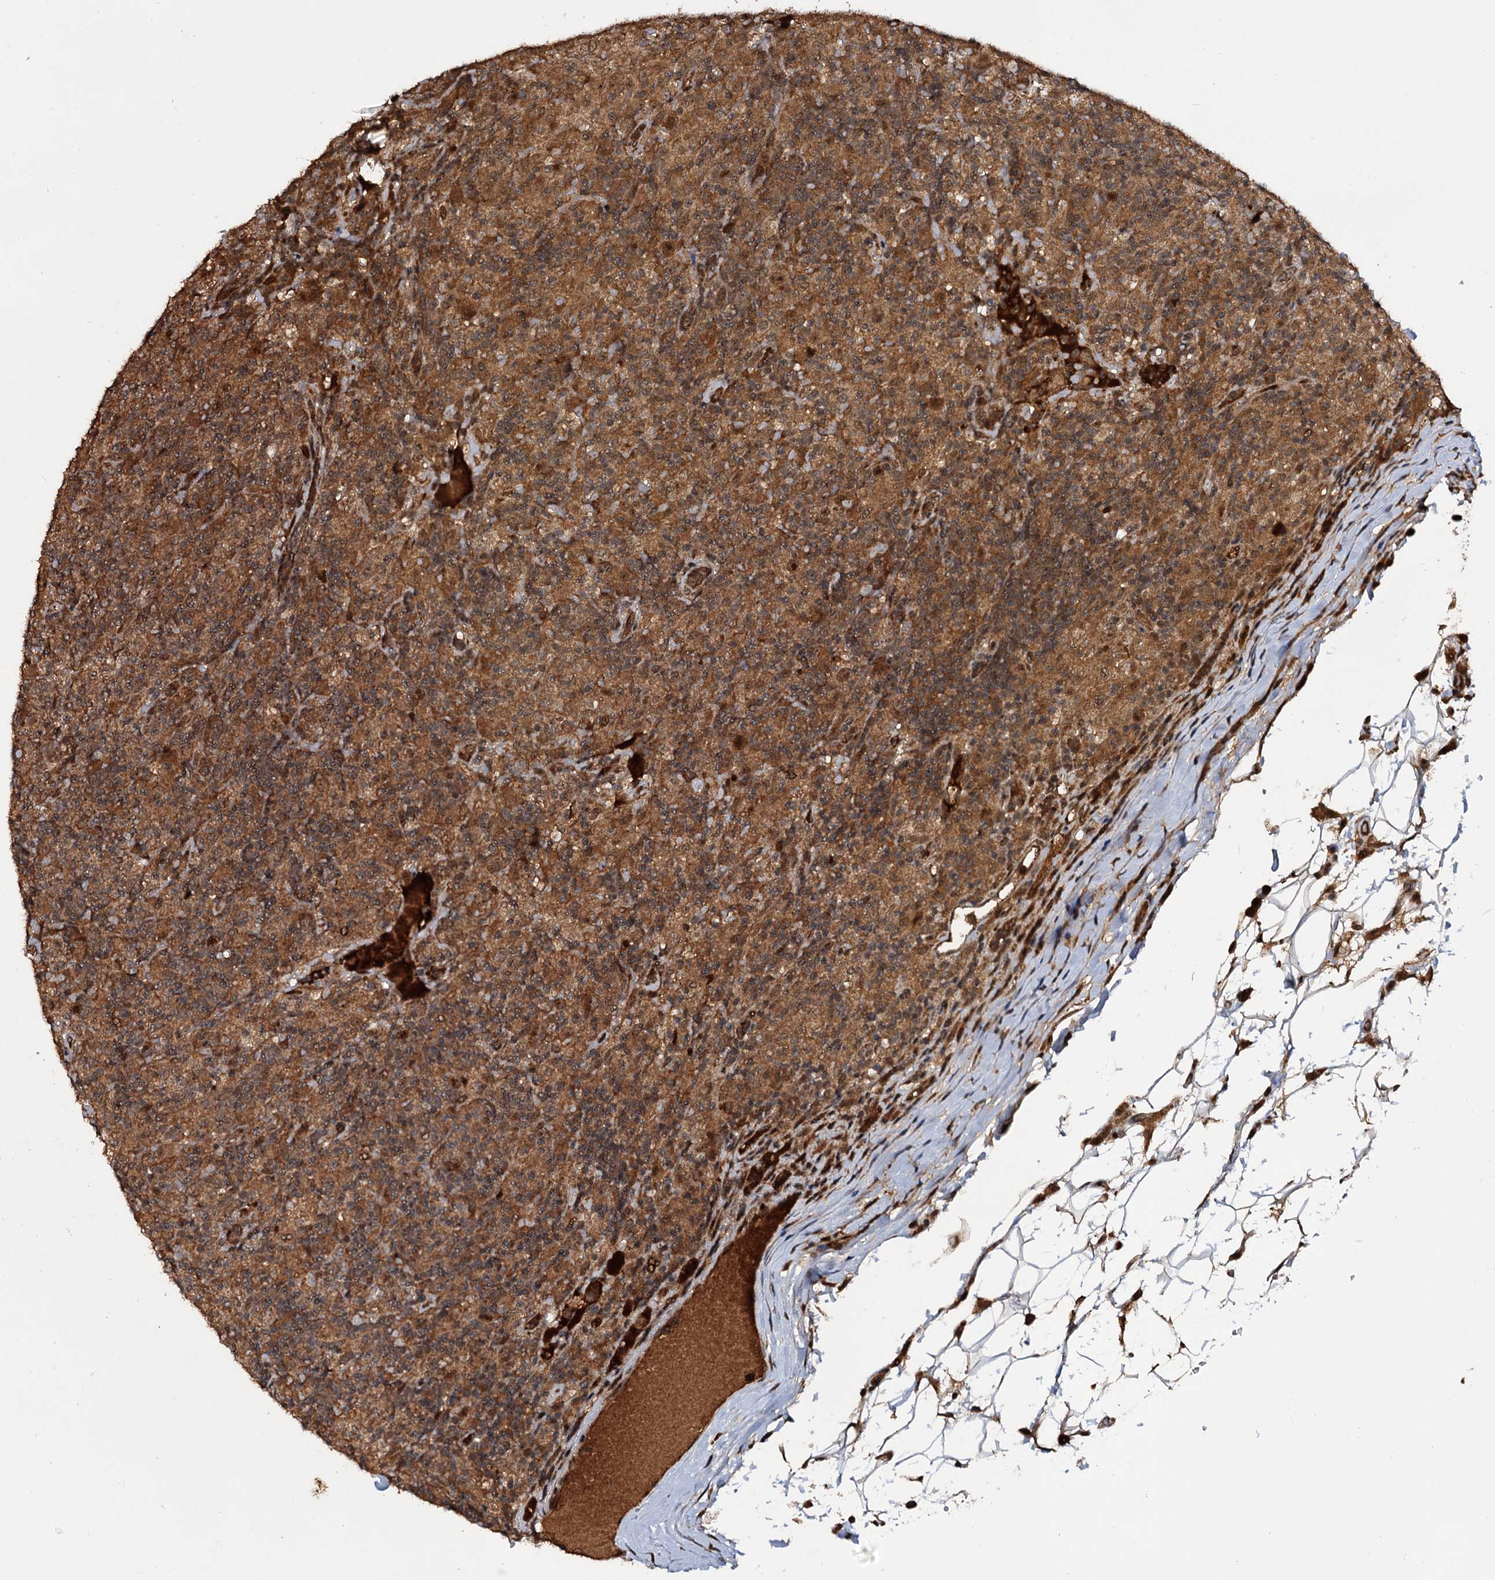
{"staining": {"intensity": "moderate", "quantity": ">75%", "location": "cytoplasmic/membranous,nuclear"}, "tissue": "lymphoma", "cell_type": "Tumor cells", "image_type": "cancer", "snomed": [{"axis": "morphology", "description": "Hodgkin's disease, NOS"}, {"axis": "topography", "description": "Lymph node"}], "caption": "Immunohistochemical staining of human Hodgkin's disease displays moderate cytoplasmic/membranous and nuclear protein positivity in approximately >75% of tumor cells.", "gene": "CEP192", "patient": {"sex": "male", "age": 70}}